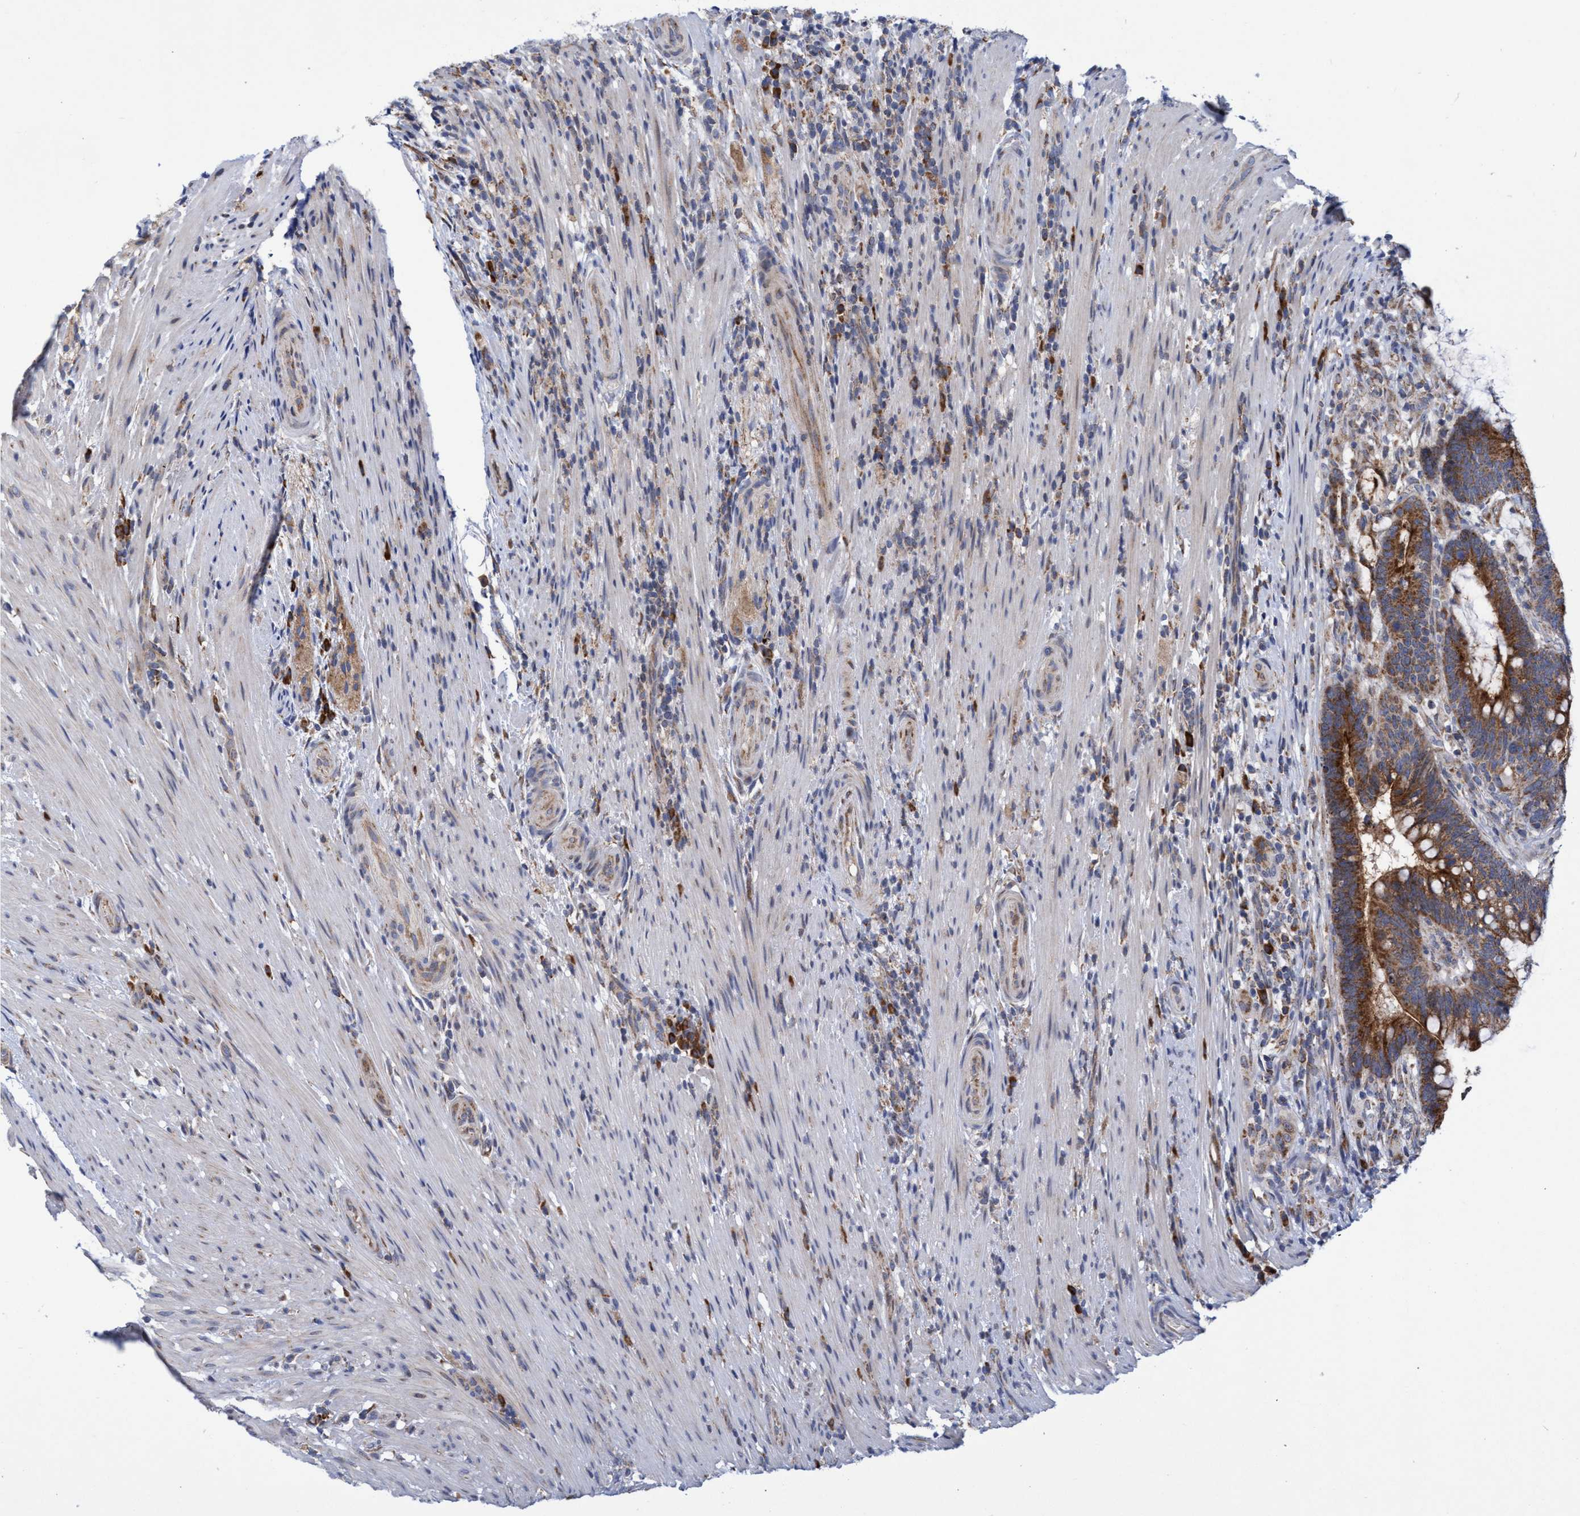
{"staining": {"intensity": "strong", "quantity": ">75%", "location": "cytoplasmic/membranous"}, "tissue": "colorectal cancer", "cell_type": "Tumor cells", "image_type": "cancer", "snomed": [{"axis": "morphology", "description": "Adenocarcinoma, NOS"}, {"axis": "topography", "description": "Colon"}], "caption": "Tumor cells demonstrate high levels of strong cytoplasmic/membranous staining in about >75% of cells in colorectal adenocarcinoma.", "gene": "NAT16", "patient": {"sex": "female", "age": 66}}